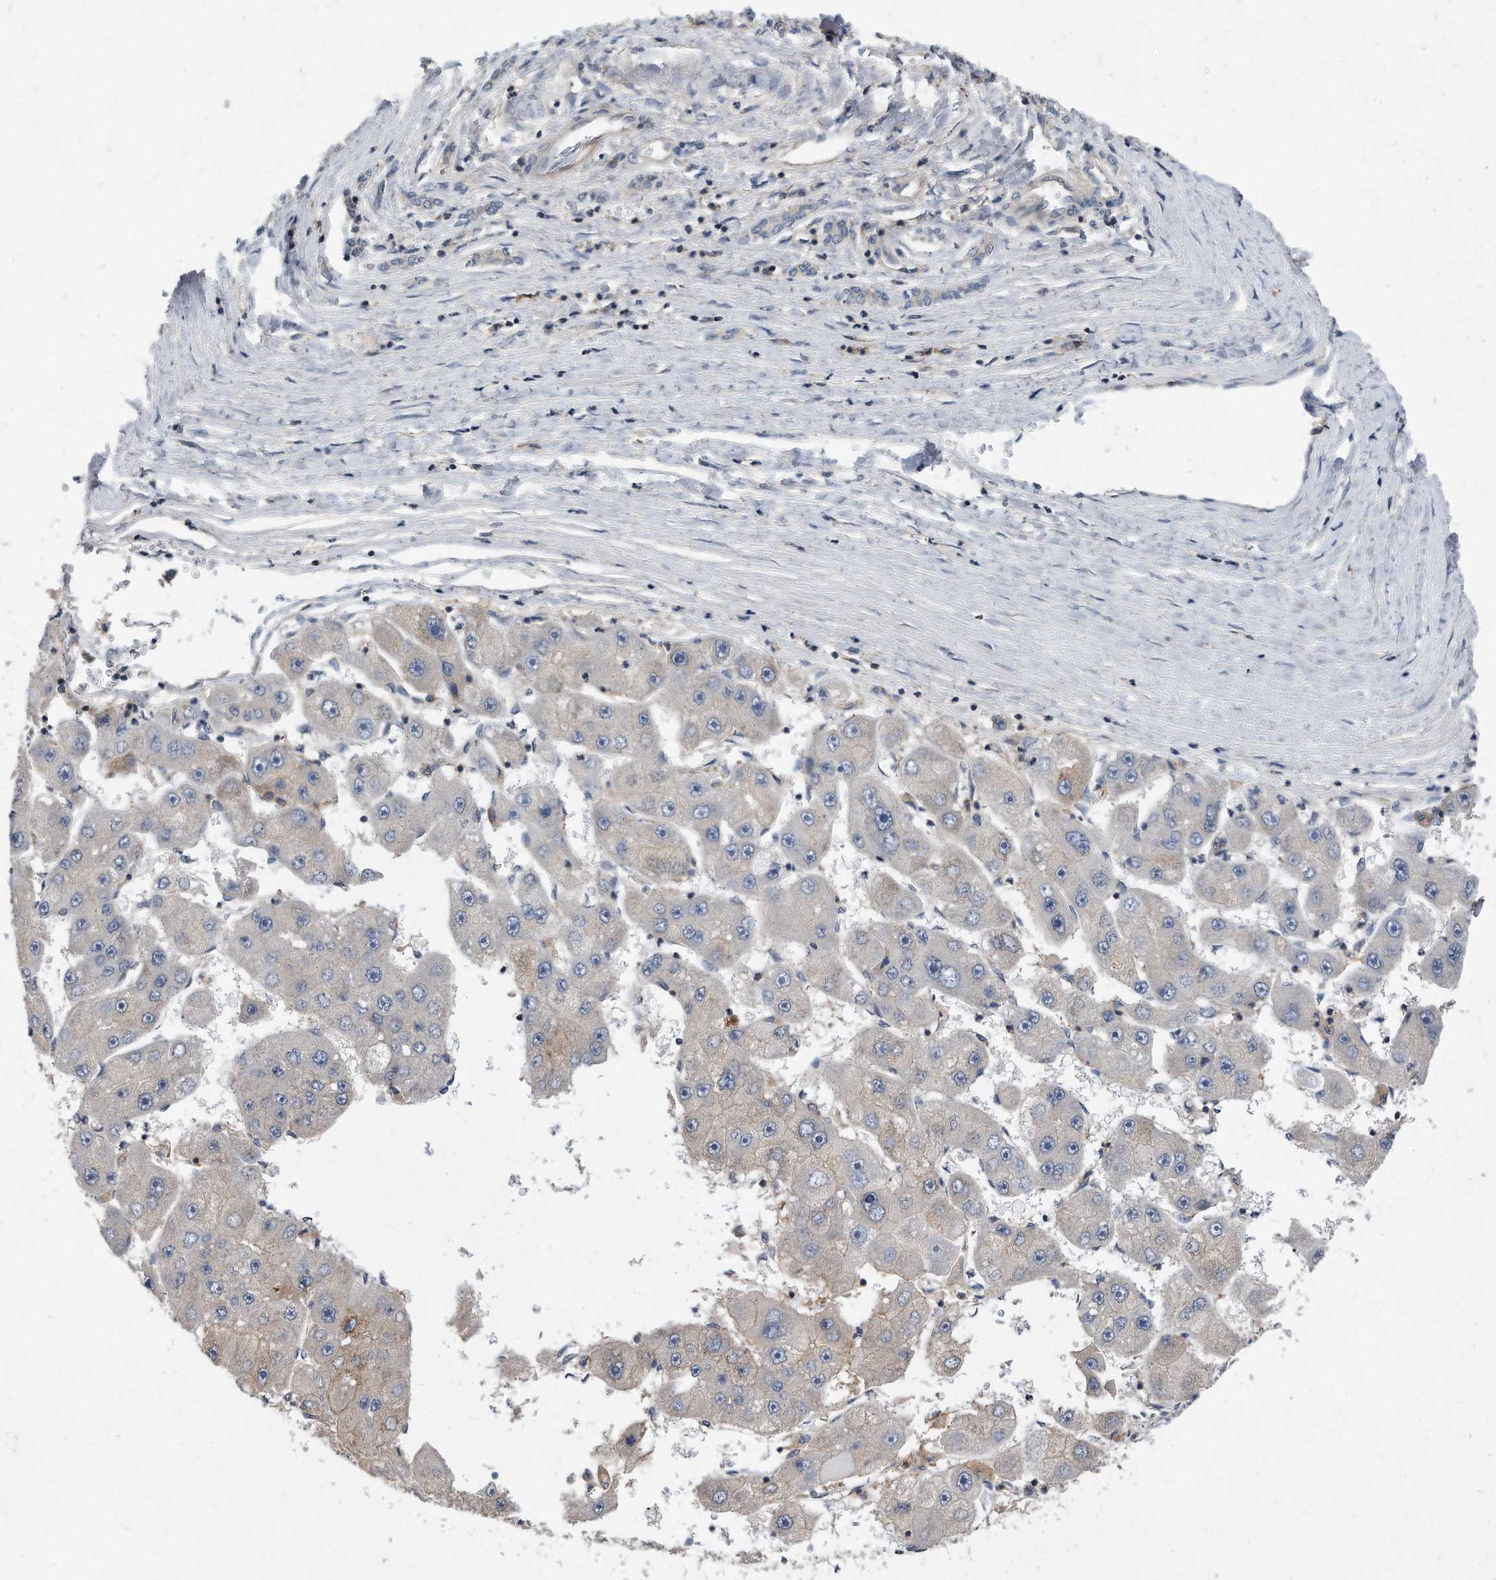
{"staining": {"intensity": "negative", "quantity": "none", "location": "none"}, "tissue": "liver cancer", "cell_type": "Tumor cells", "image_type": "cancer", "snomed": [{"axis": "morphology", "description": "Carcinoma, Hepatocellular, NOS"}, {"axis": "topography", "description": "Liver"}], "caption": "This is an immunohistochemistry photomicrograph of human liver hepatocellular carcinoma. There is no positivity in tumor cells.", "gene": "ATG5", "patient": {"sex": "female", "age": 61}}